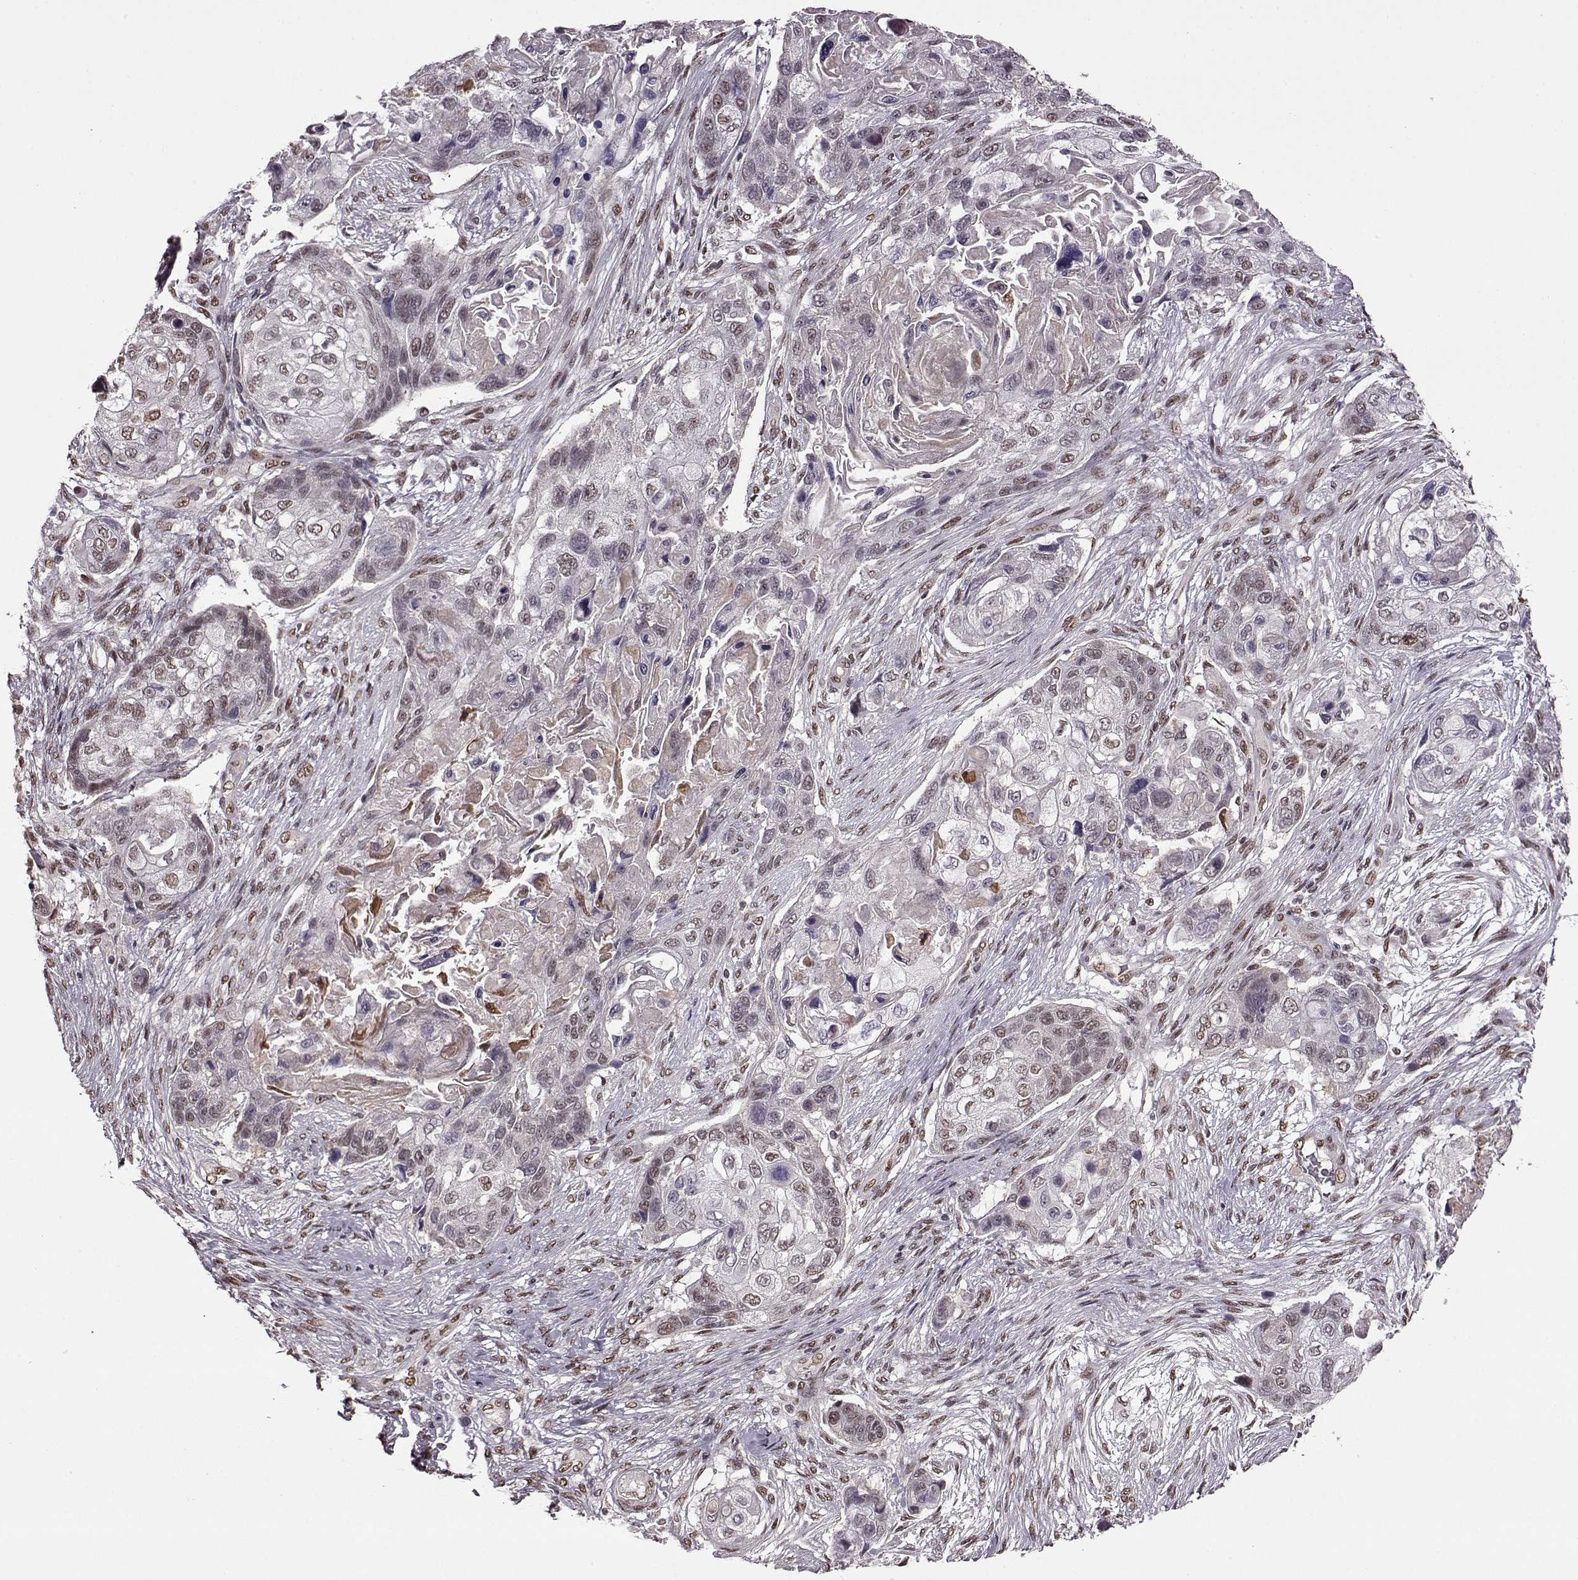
{"staining": {"intensity": "weak", "quantity": "25%-75%", "location": "nuclear"}, "tissue": "lung cancer", "cell_type": "Tumor cells", "image_type": "cancer", "snomed": [{"axis": "morphology", "description": "Squamous cell carcinoma, NOS"}, {"axis": "topography", "description": "Lung"}], "caption": "Lung squamous cell carcinoma stained with immunohistochemistry demonstrates weak nuclear expression in about 25%-75% of tumor cells.", "gene": "FTO", "patient": {"sex": "male", "age": 69}}